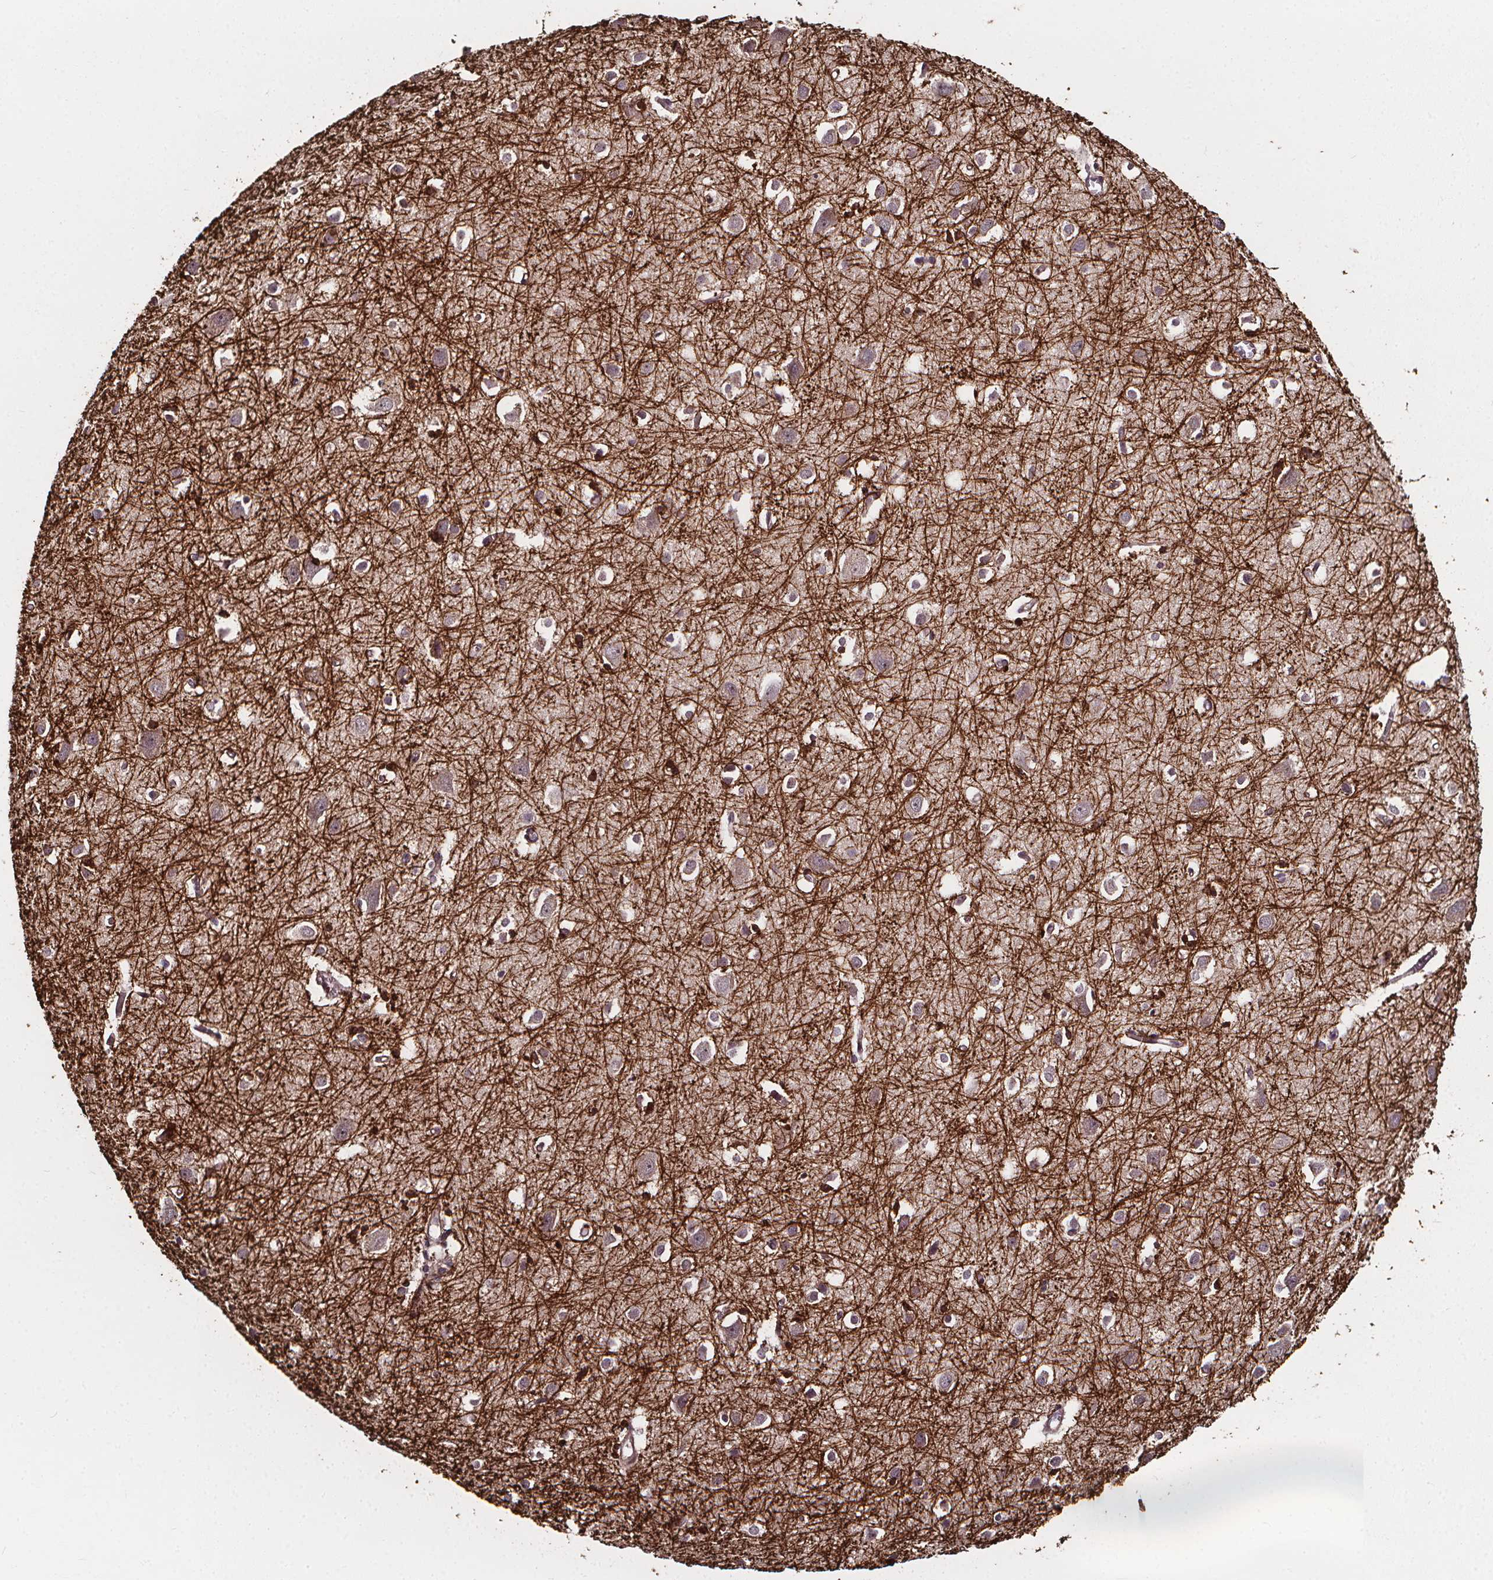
{"staining": {"intensity": "negative", "quantity": "none", "location": "none"}, "tissue": "cerebral cortex", "cell_type": "Endothelial cells", "image_type": "normal", "snomed": [{"axis": "morphology", "description": "Normal tissue, NOS"}, {"axis": "topography", "description": "Cerebral cortex"}], "caption": "The IHC micrograph has no significant expression in endothelial cells of cerebral cortex.", "gene": "DDIT3", "patient": {"sex": "male", "age": 70}}